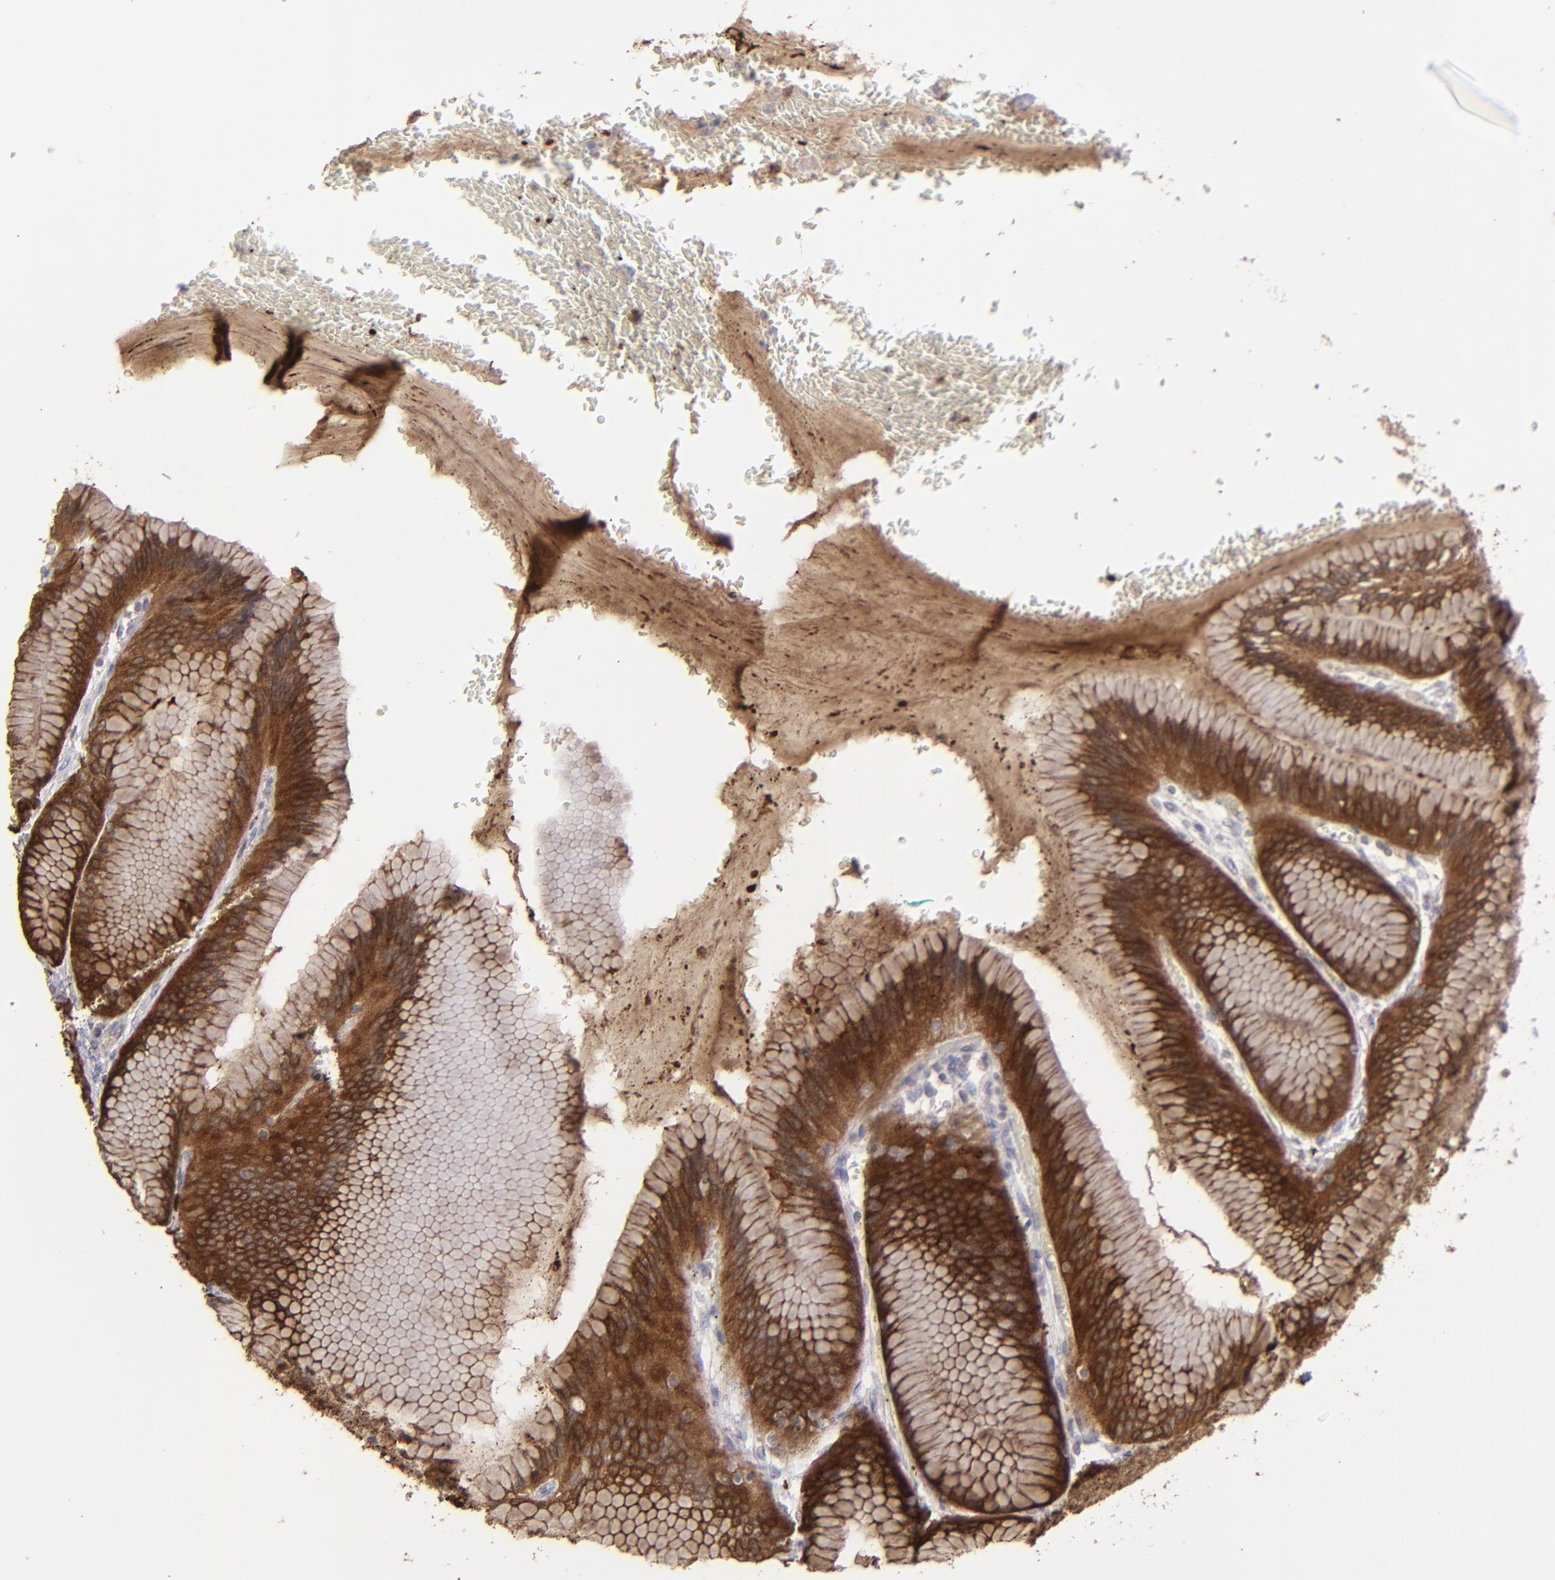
{"staining": {"intensity": "strong", "quantity": "25%-75%", "location": "cytoplasmic/membranous"}, "tissue": "stomach", "cell_type": "Glandular cells", "image_type": "normal", "snomed": [{"axis": "morphology", "description": "Normal tissue, NOS"}, {"axis": "morphology", "description": "Adenocarcinoma, NOS"}, {"axis": "topography", "description": "Stomach"}, {"axis": "topography", "description": "Stomach, lower"}], "caption": "Brown immunohistochemical staining in normal human stomach exhibits strong cytoplasmic/membranous positivity in about 25%-75% of glandular cells. (brown staining indicates protein expression, while blue staining denotes nuclei).", "gene": "SEMA3G", "patient": {"sex": "female", "age": 65}}